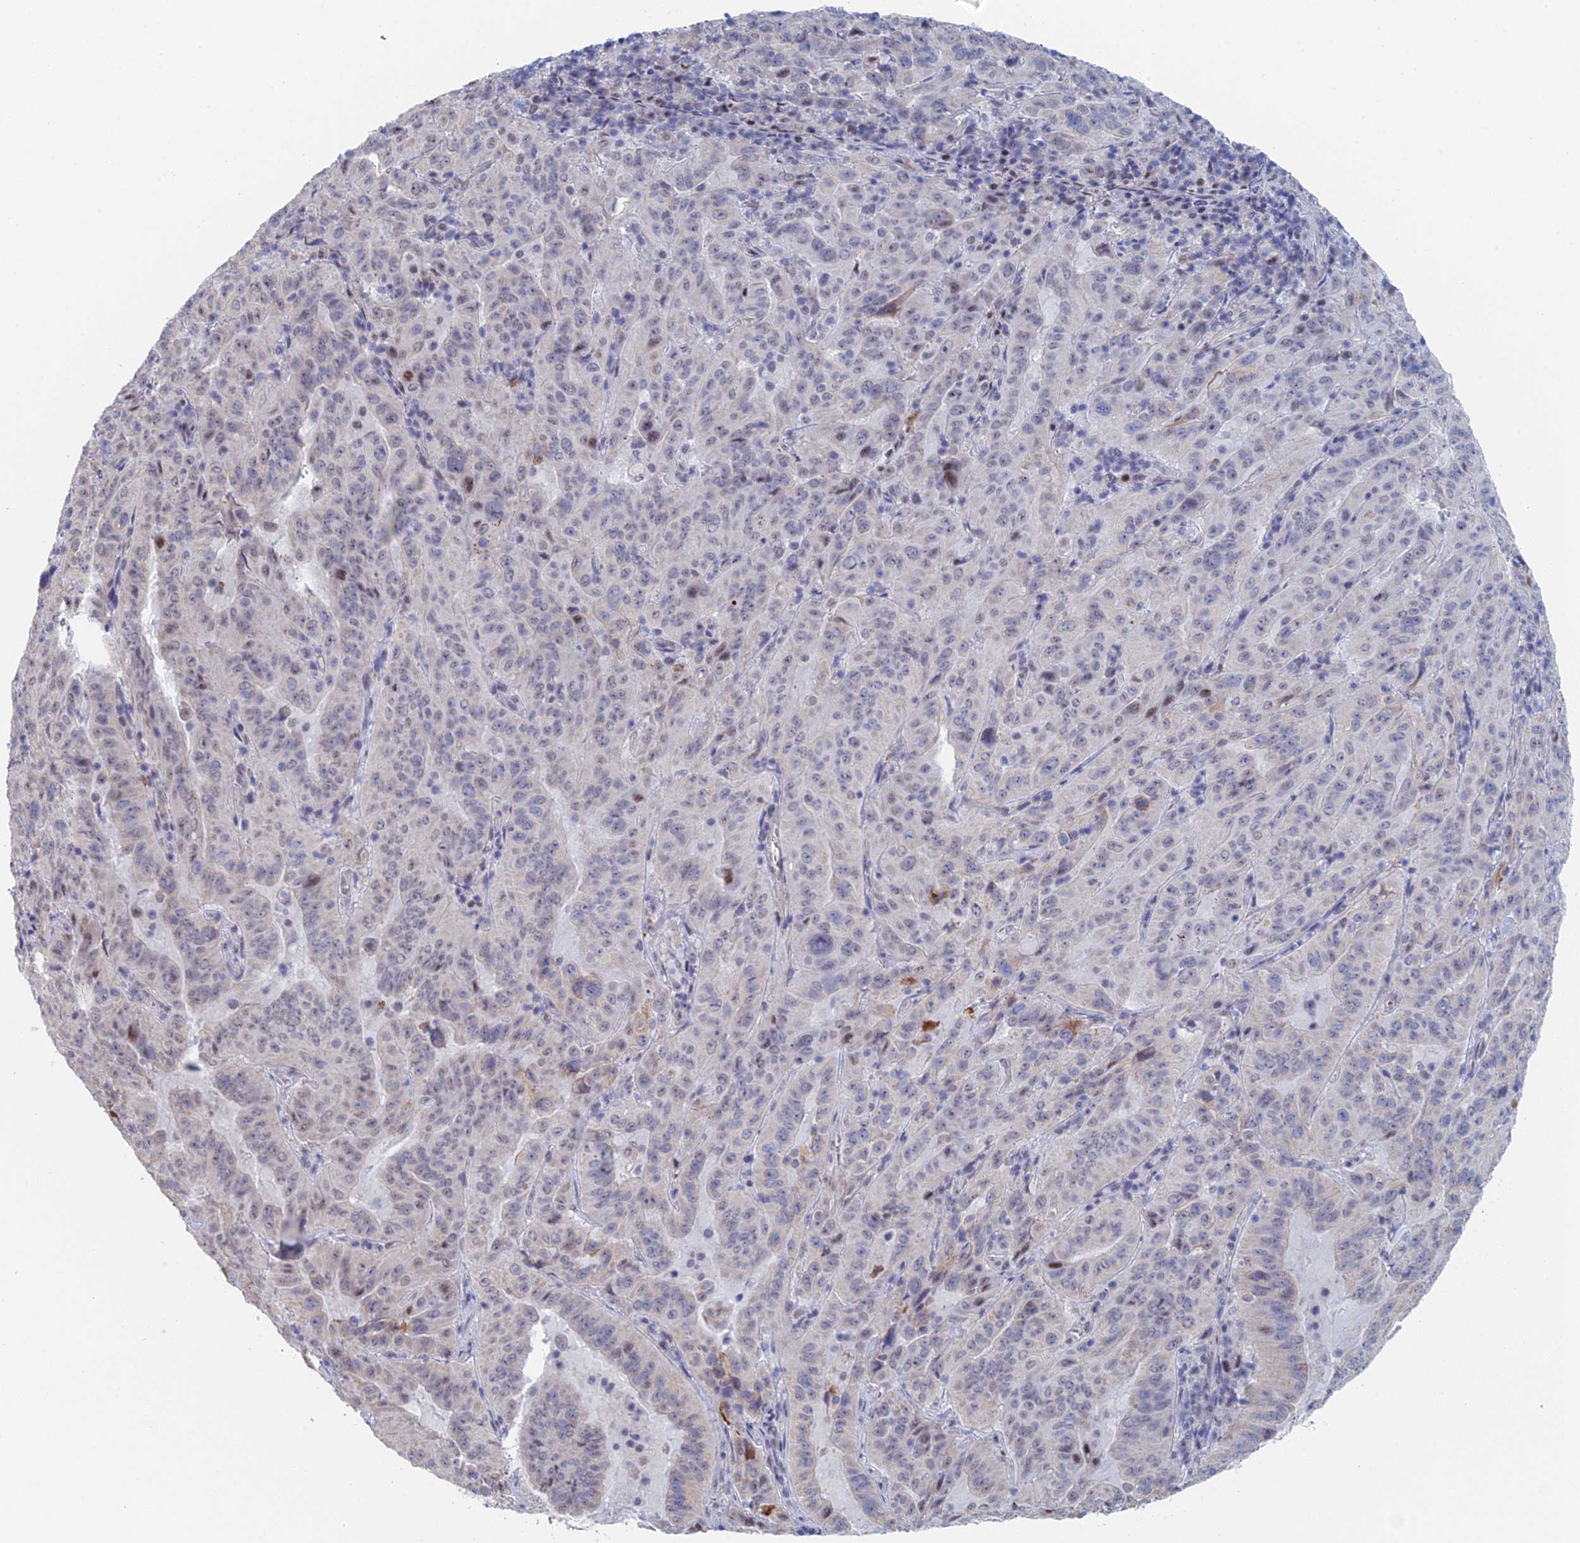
{"staining": {"intensity": "moderate", "quantity": "<25%", "location": "nuclear"}, "tissue": "pancreatic cancer", "cell_type": "Tumor cells", "image_type": "cancer", "snomed": [{"axis": "morphology", "description": "Adenocarcinoma, NOS"}, {"axis": "topography", "description": "Pancreas"}], "caption": "IHC of human pancreatic adenocarcinoma reveals low levels of moderate nuclear staining in about <25% of tumor cells.", "gene": "GMNC", "patient": {"sex": "male", "age": 63}}